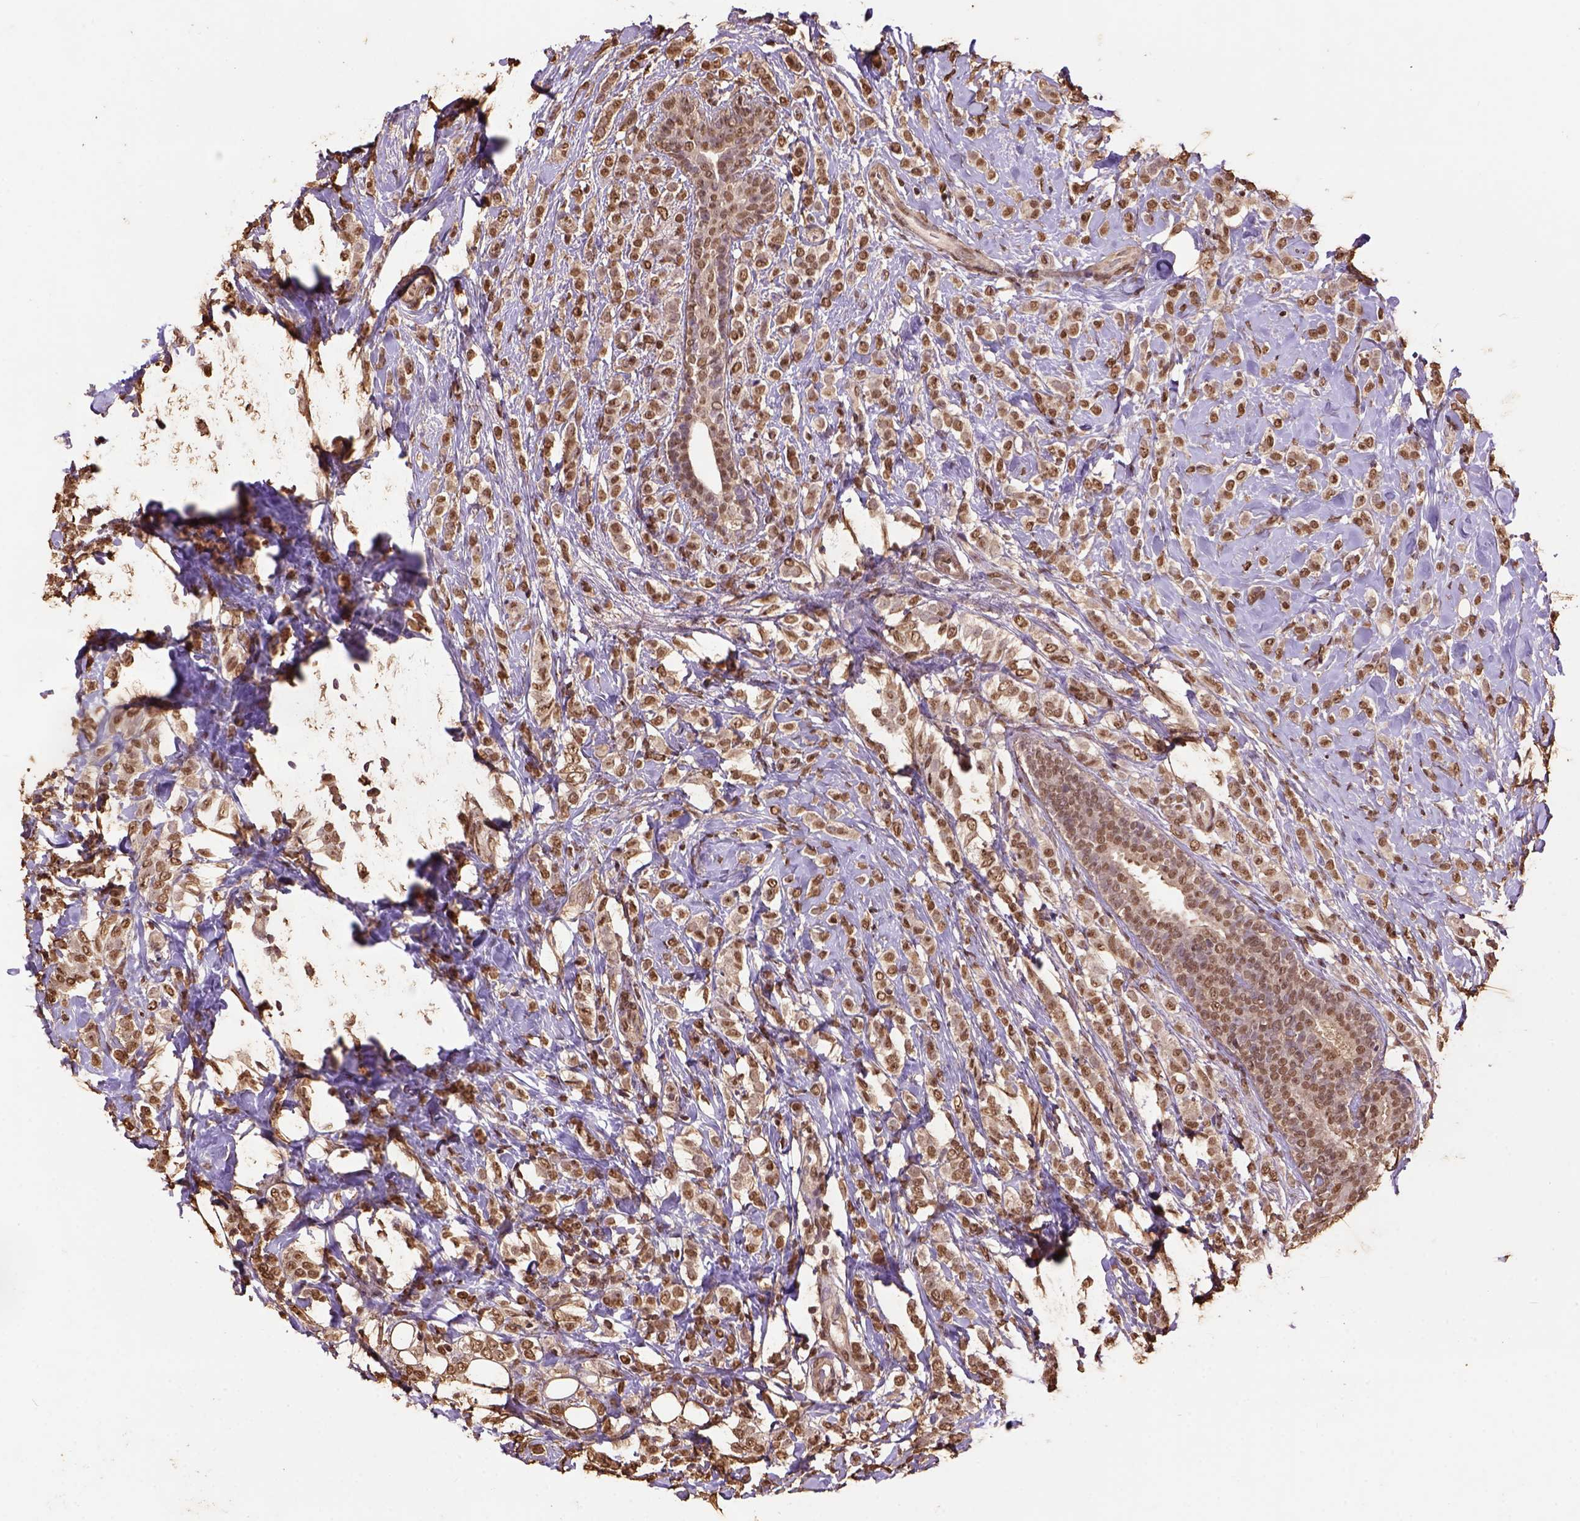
{"staining": {"intensity": "moderate", "quantity": ">75%", "location": "nuclear"}, "tissue": "breast cancer", "cell_type": "Tumor cells", "image_type": "cancer", "snomed": [{"axis": "morphology", "description": "Lobular carcinoma"}, {"axis": "topography", "description": "Breast"}], "caption": "Breast lobular carcinoma stained with DAB immunohistochemistry displays medium levels of moderate nuclear staining in about >75% of tumor cells.", "gene": "CSTF2T", "patient": {"sex": "female", "age": 49}}